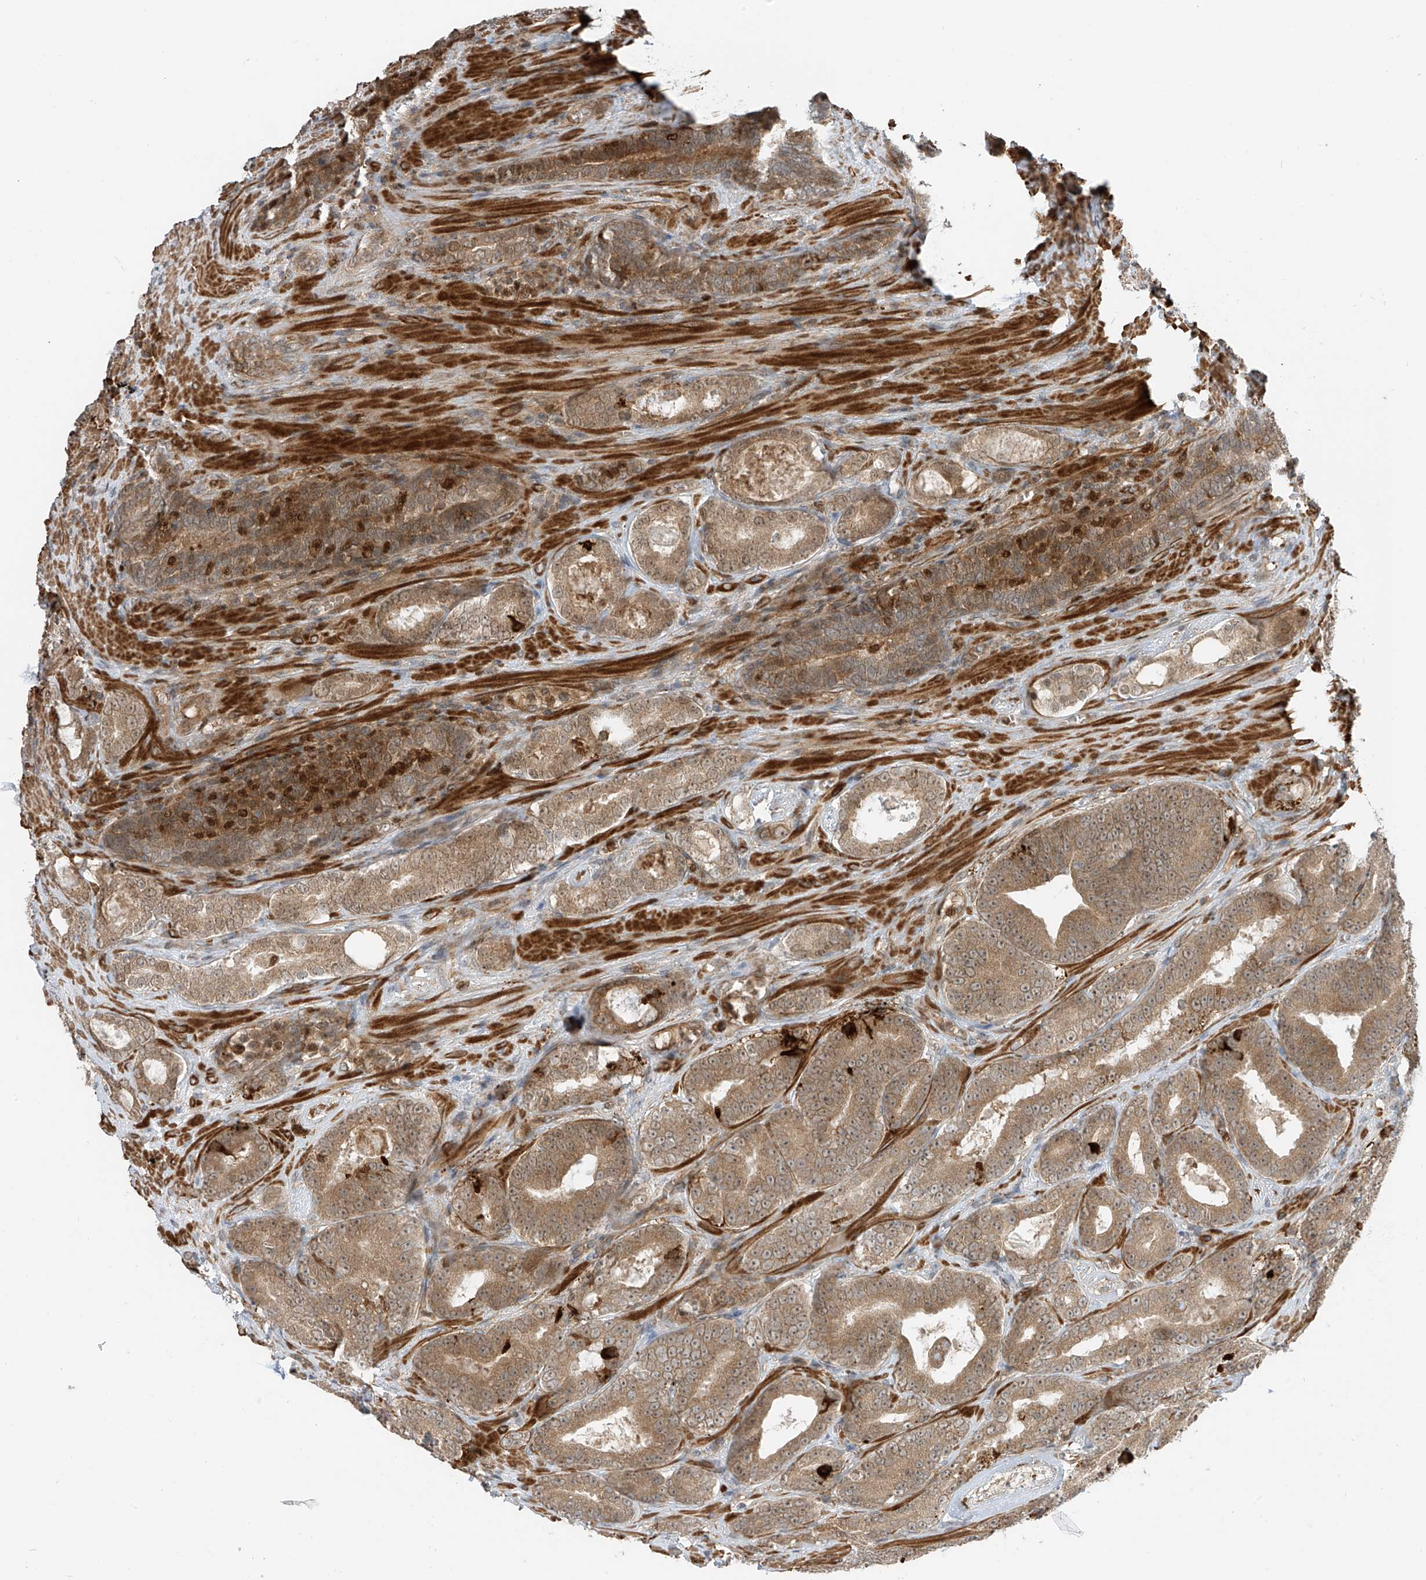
{"staining": {"intensity": "moderate", "quantity": ">75%", "location": "cytoplasmic/membranous"}, "tissue": "prostate cancer", "cell_type": "Tumor cells", "image_type": "cancer", "snomed": [{"axis": "morphology", "description": "Adenocarcinoma, High grade"}, {"axis": "topography", "description": "Prostate"}], "caption": "Adenocarcinoma (high-grade) (prostate) stained with a brown dye displays moderate cytoplasmic/membranous positive positivity in approximately >75% of tumor cells.", "gene": "ATAD2B", "patient": {"sex": "male", "age": 66}}